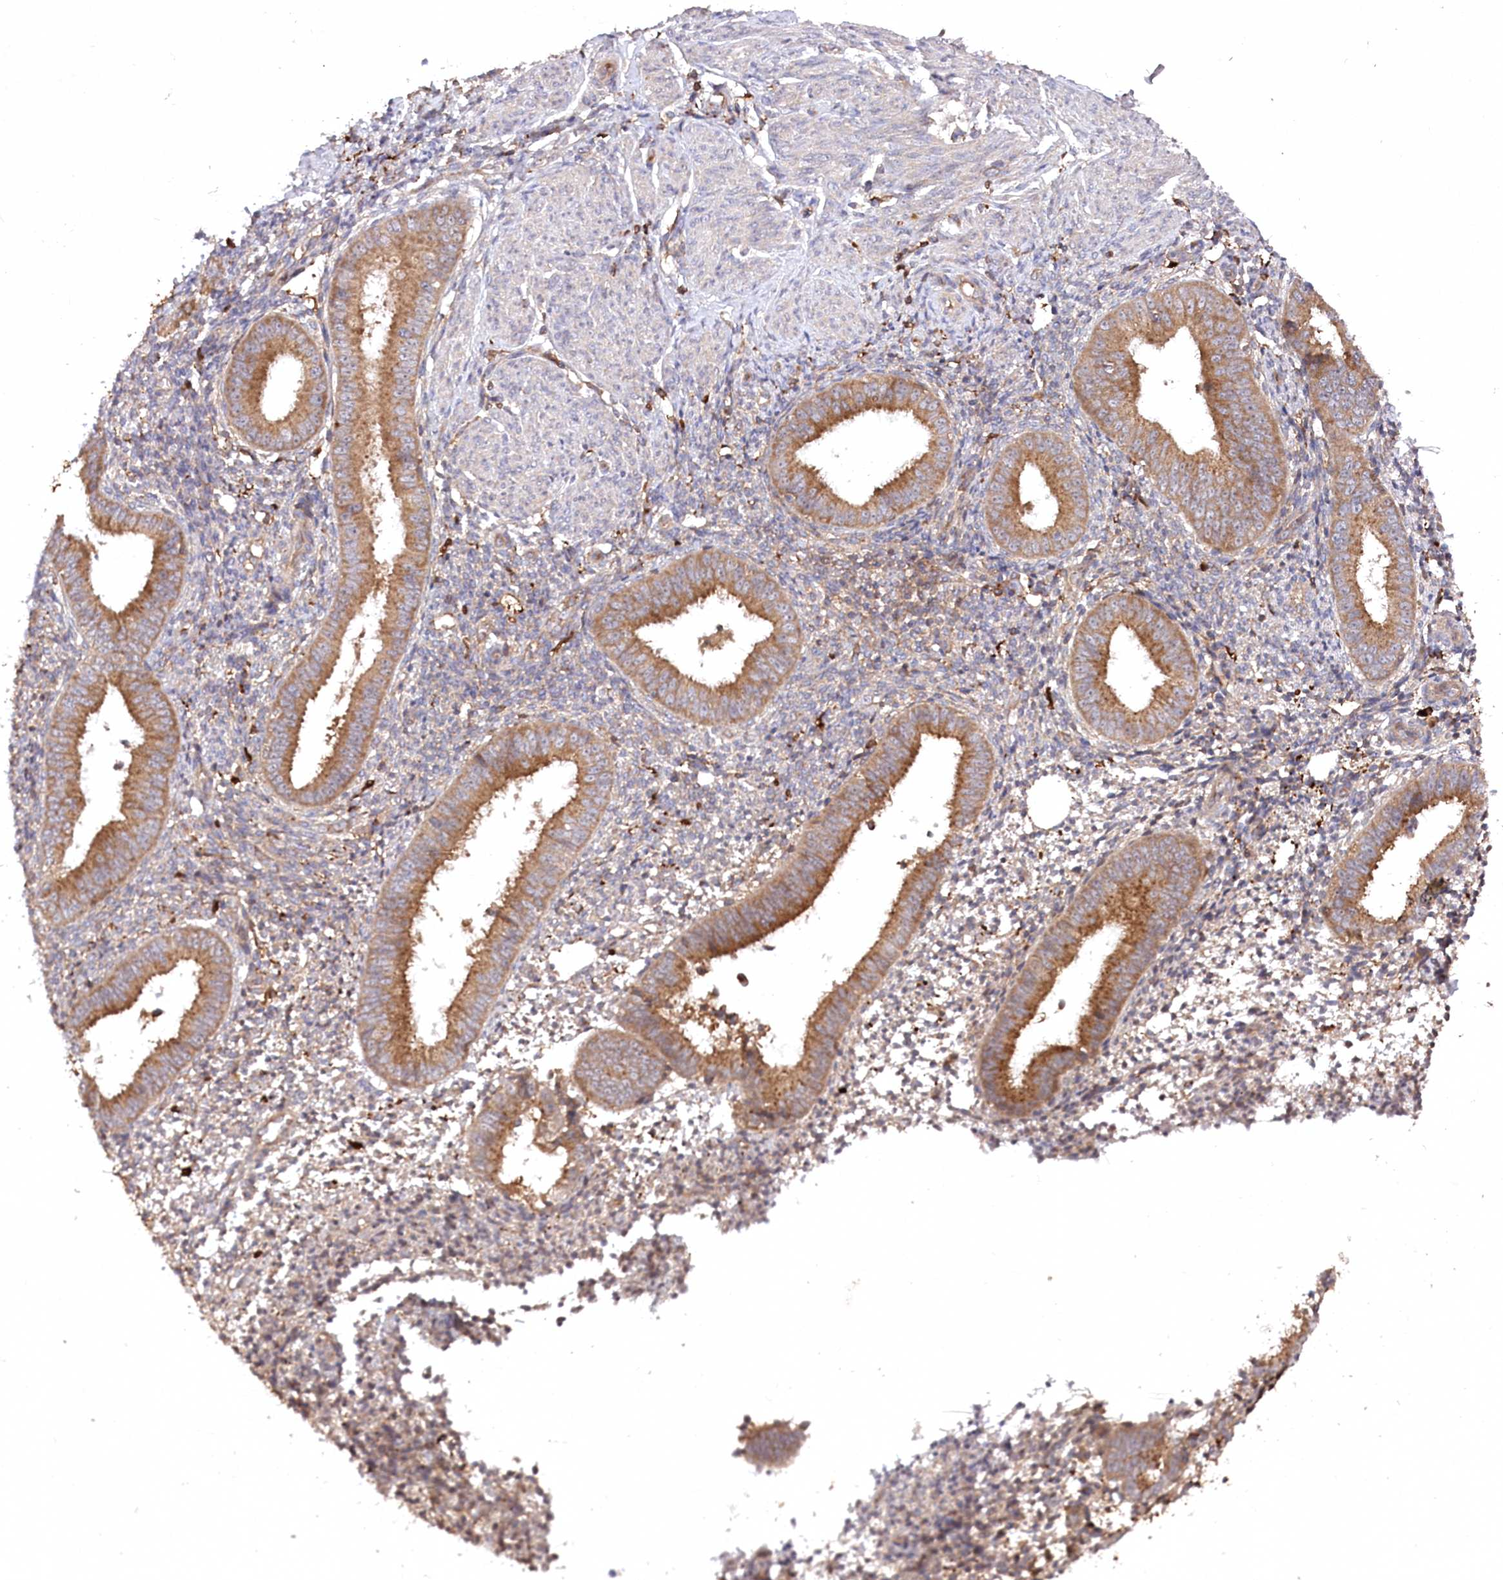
{"staining": {"intensity": "moderate", "quantity": "<25%", "location": "cytoplasmic/membranous"}, "tissue": "endometrium", "cell_type": "Cells in endometrial stroma", "image_type": "normal", "snomed": [{"axis": "morphology", "description": "Normal tissue, NOS"}, {"axis": "topography", "description": "Uterus"}, {"axis": "topography", "description": "Endometrium"}], "caption": "Approximately <25% of cells in endometrial stroma in normal endometrium reveal moderate cytoplasmic/membranous protein positivity as visualized by brown immunohistochemical staining.", "gene": "PPP1R21", "patient": {"sex": "female", "age": 48}}